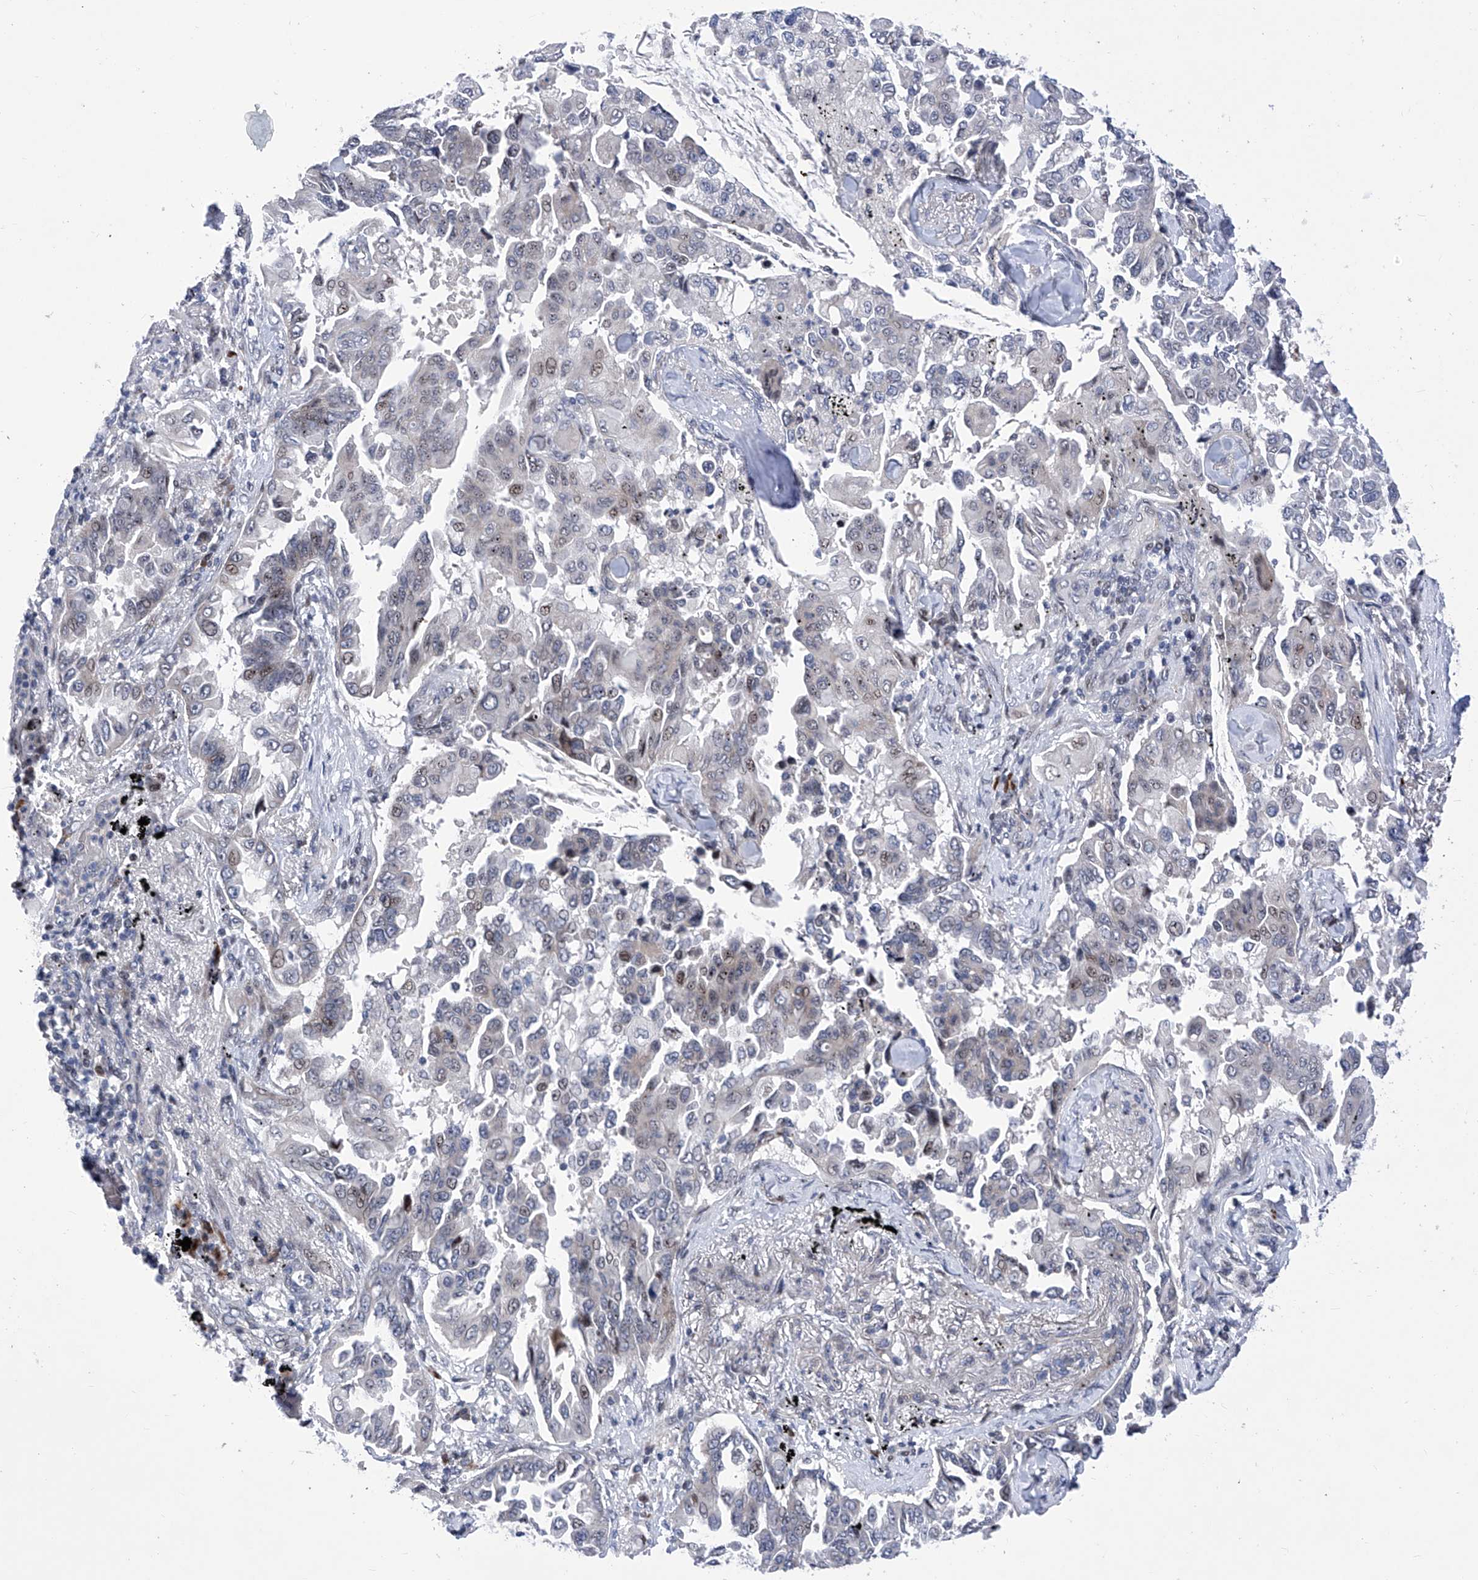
{"staining": {"intensity": "weak", "quantity": "<25%", "location": "nuclear"}, "tissue": "lung cancer", "cell_type": "Tumor cells", "image_type": "cancer", "snomed": [{"axis": "morphology", "description": "Adenocarcinoma, NOS"}, {"axis": "topography", "description": "Lung"}], "caption": "The photomicrograph shows no significant staining in tumor cells of lung cancer. (Immunohistochemistry (ihc), brightfield microscopy, high magnification).", "gene": "NUFIP1", "patient": {"sex": "female", "age": 67}}